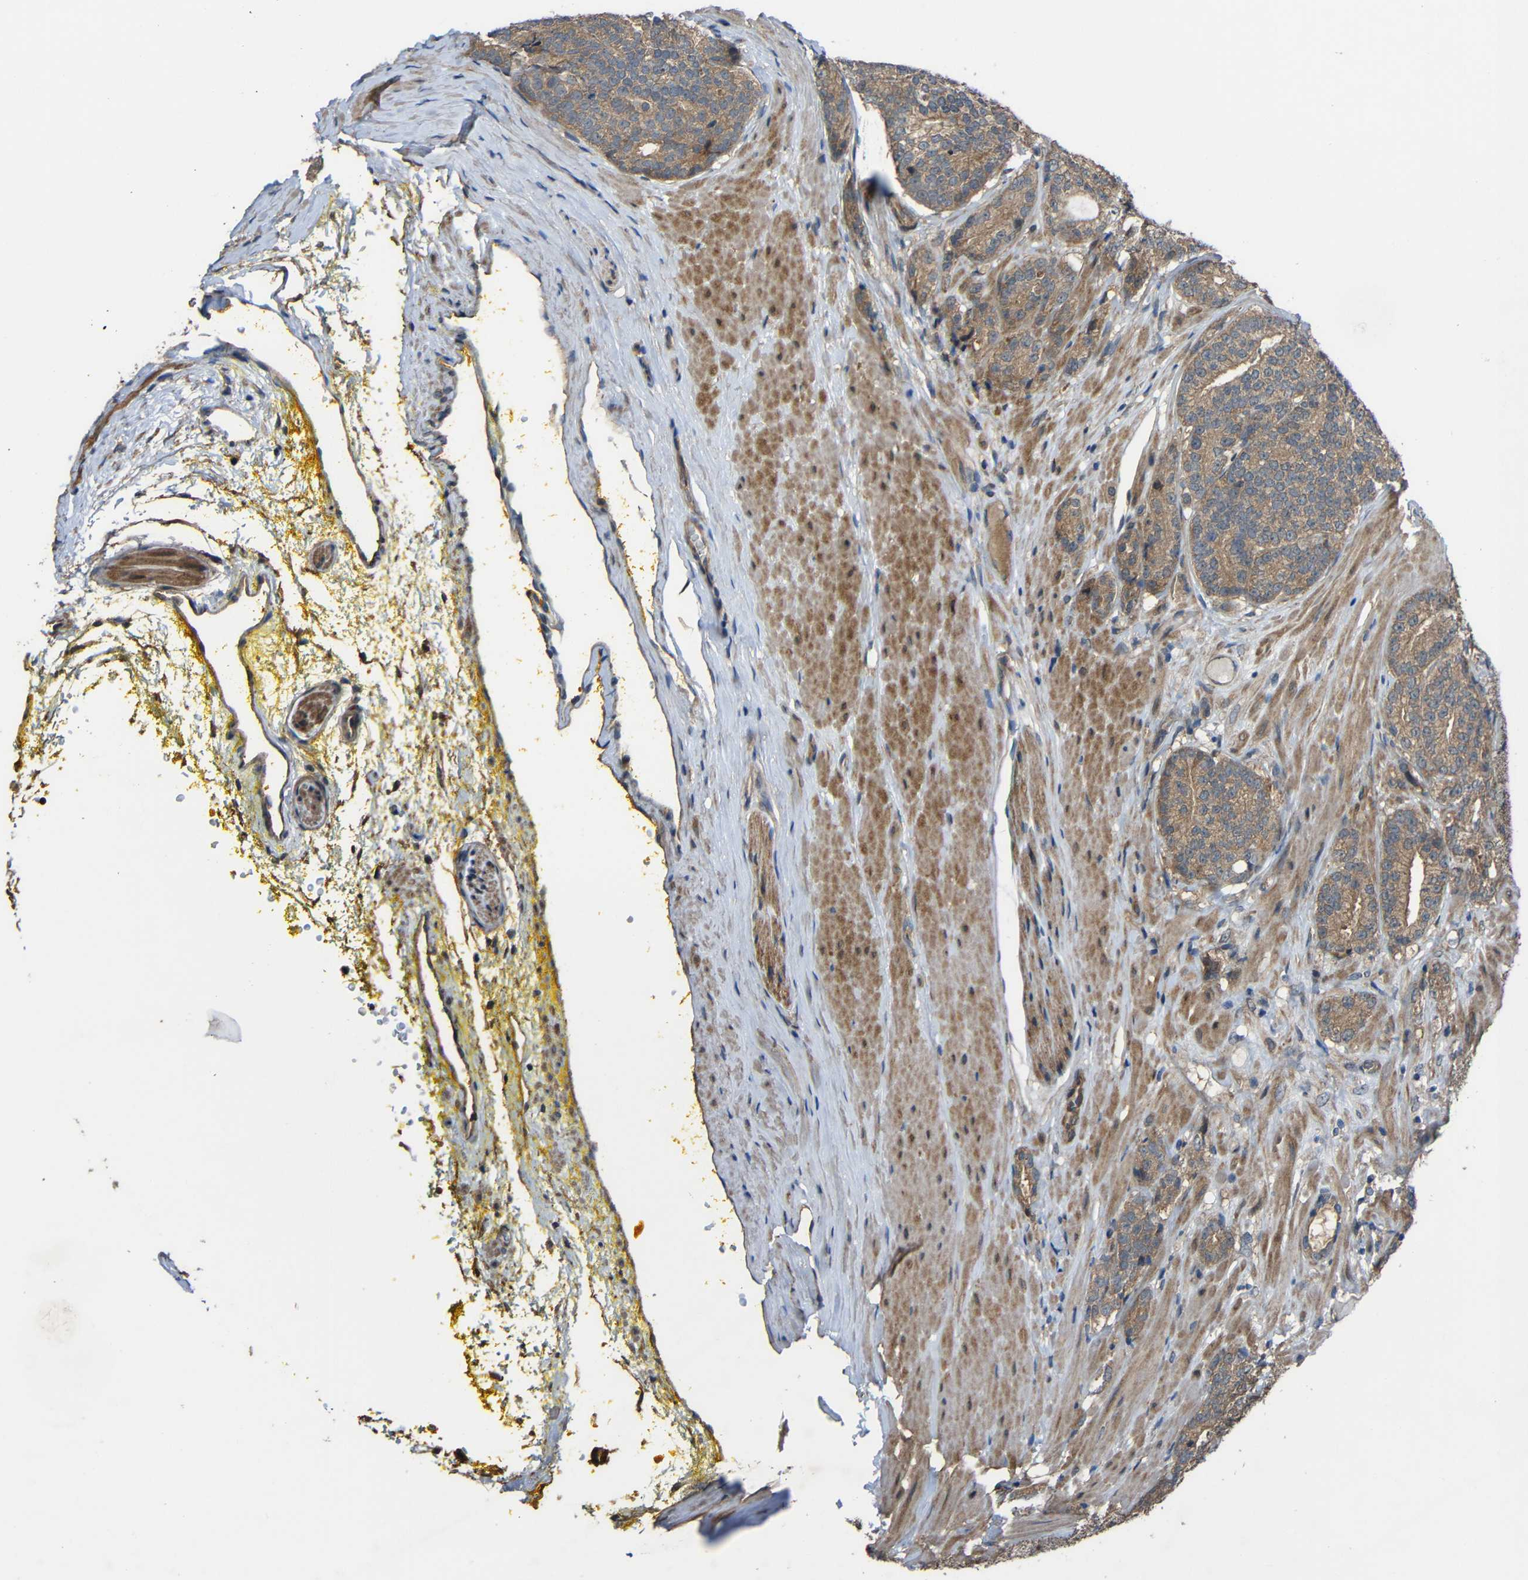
{"staining": {"intensity": "moderate", "quantity": ">75%", "location": "cytoplasmic/membranous"}, "tissue": "prostate cancer", "cell_type": "Tumor cells", "image_type": "cancer", "snomed": [{"axis": "morphology", "description": "Adenocarcinoma, High grade"}, {"axis": "topography", "description": "Prostate"}], "caption": "Immunohistochemical staining of human prostate cancer (high-grade adenocarcinoma) displays medium levels of moderate cytoplasmic/membranous protein expression in about >75% of tumor cells.", "gene": "CHST9", "patient": {"sex": "male", "age": 61}}